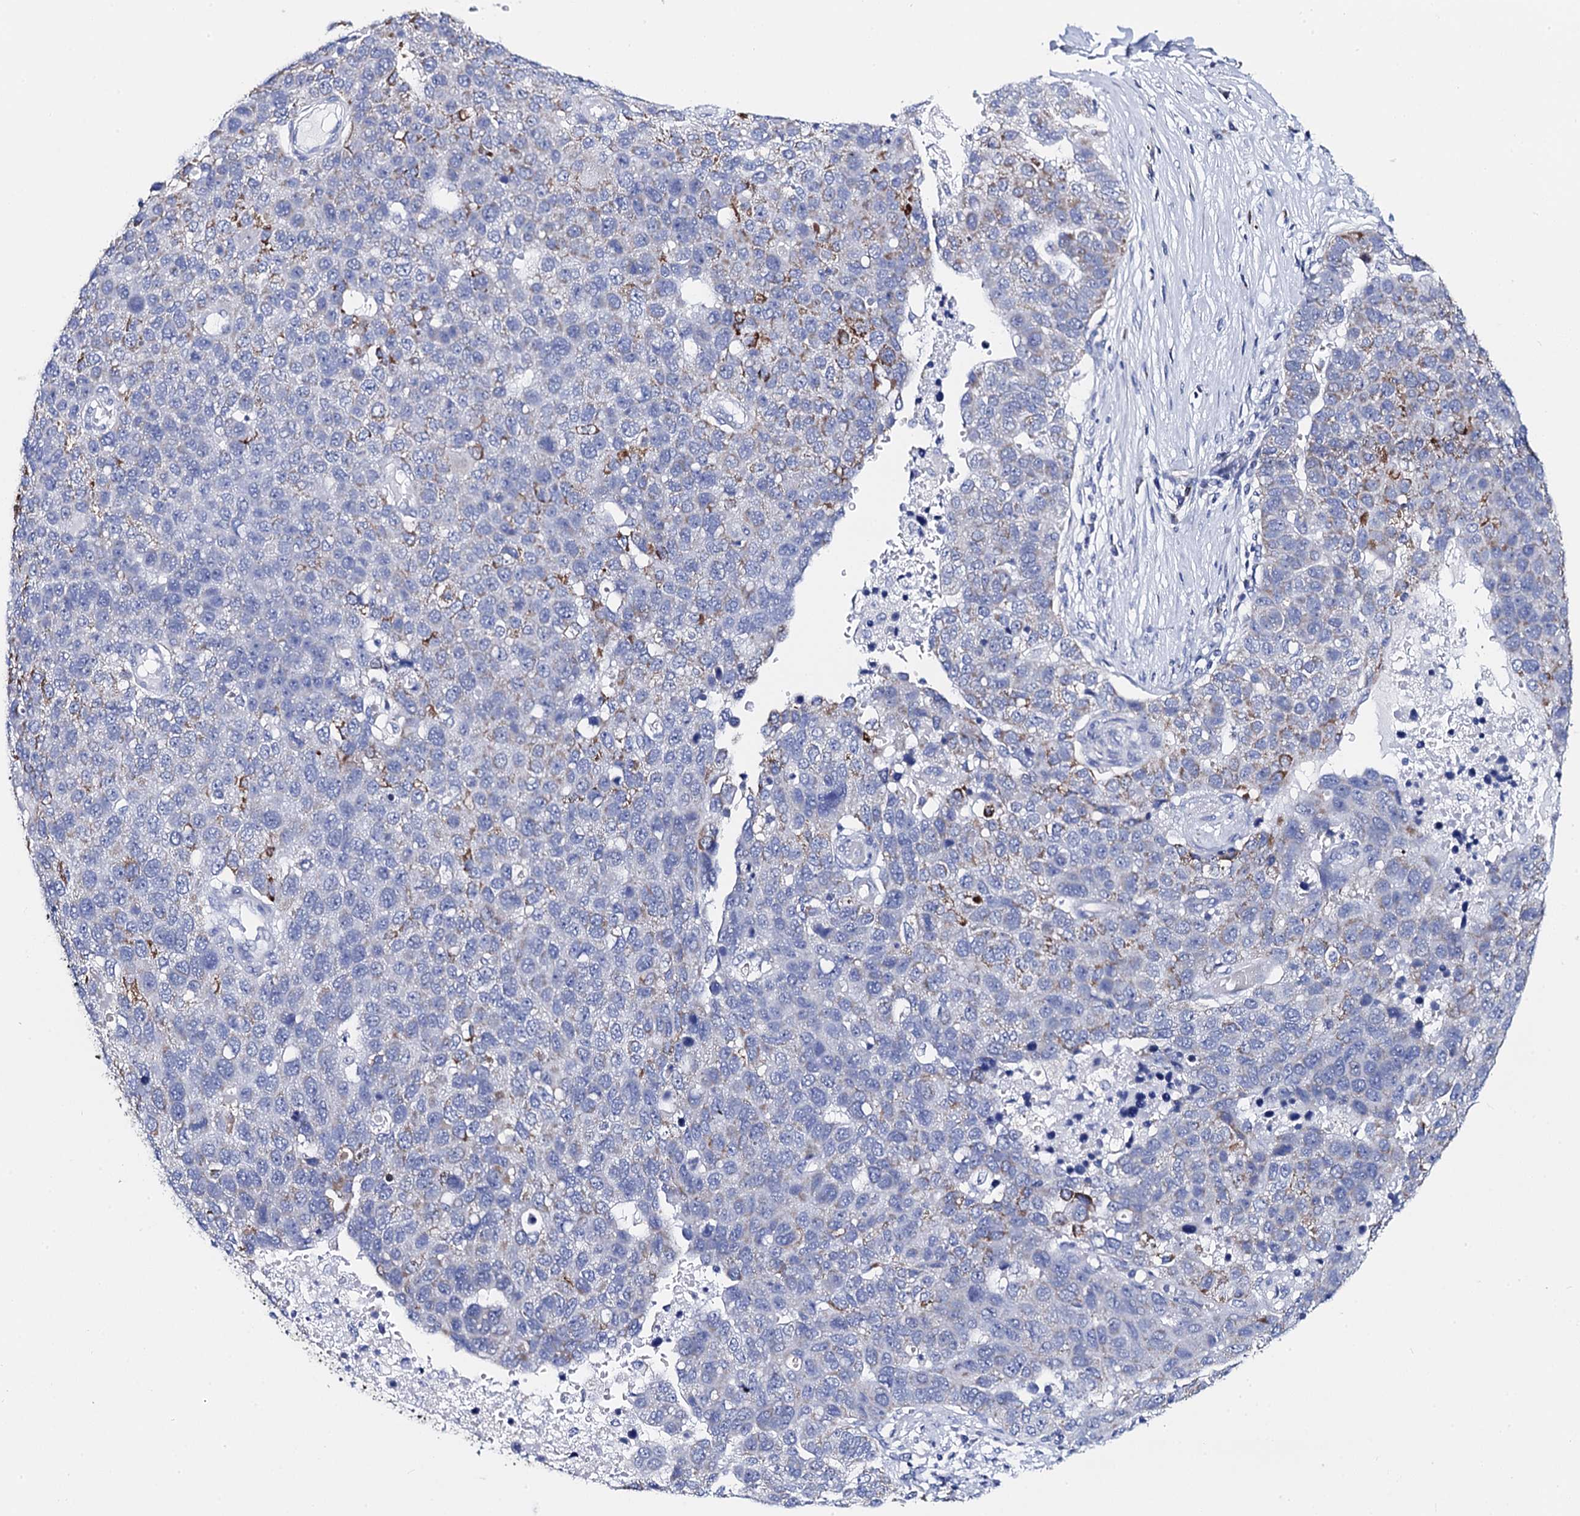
{"staining": {"intensity": "moderate", "quantity": "<25%", "location": "cytoplasmic/membranous"}, "tissue": "pancreatic cancer", "cell_type": "Tumor cells", "image_type": "cancer", "snomed": [{"axis": "morphology", "description": "Adenocarcinoma, NOS"}, {"axis": "topography", "description": "Pancreas"}], "caption": "Moderate cytoplasmic/membranous staining is appreciated in approximately <25% of tumor cells in pancreatic cancer.", "gene": "ACADSB", "patient": {"sex": "female", "age": 61}}